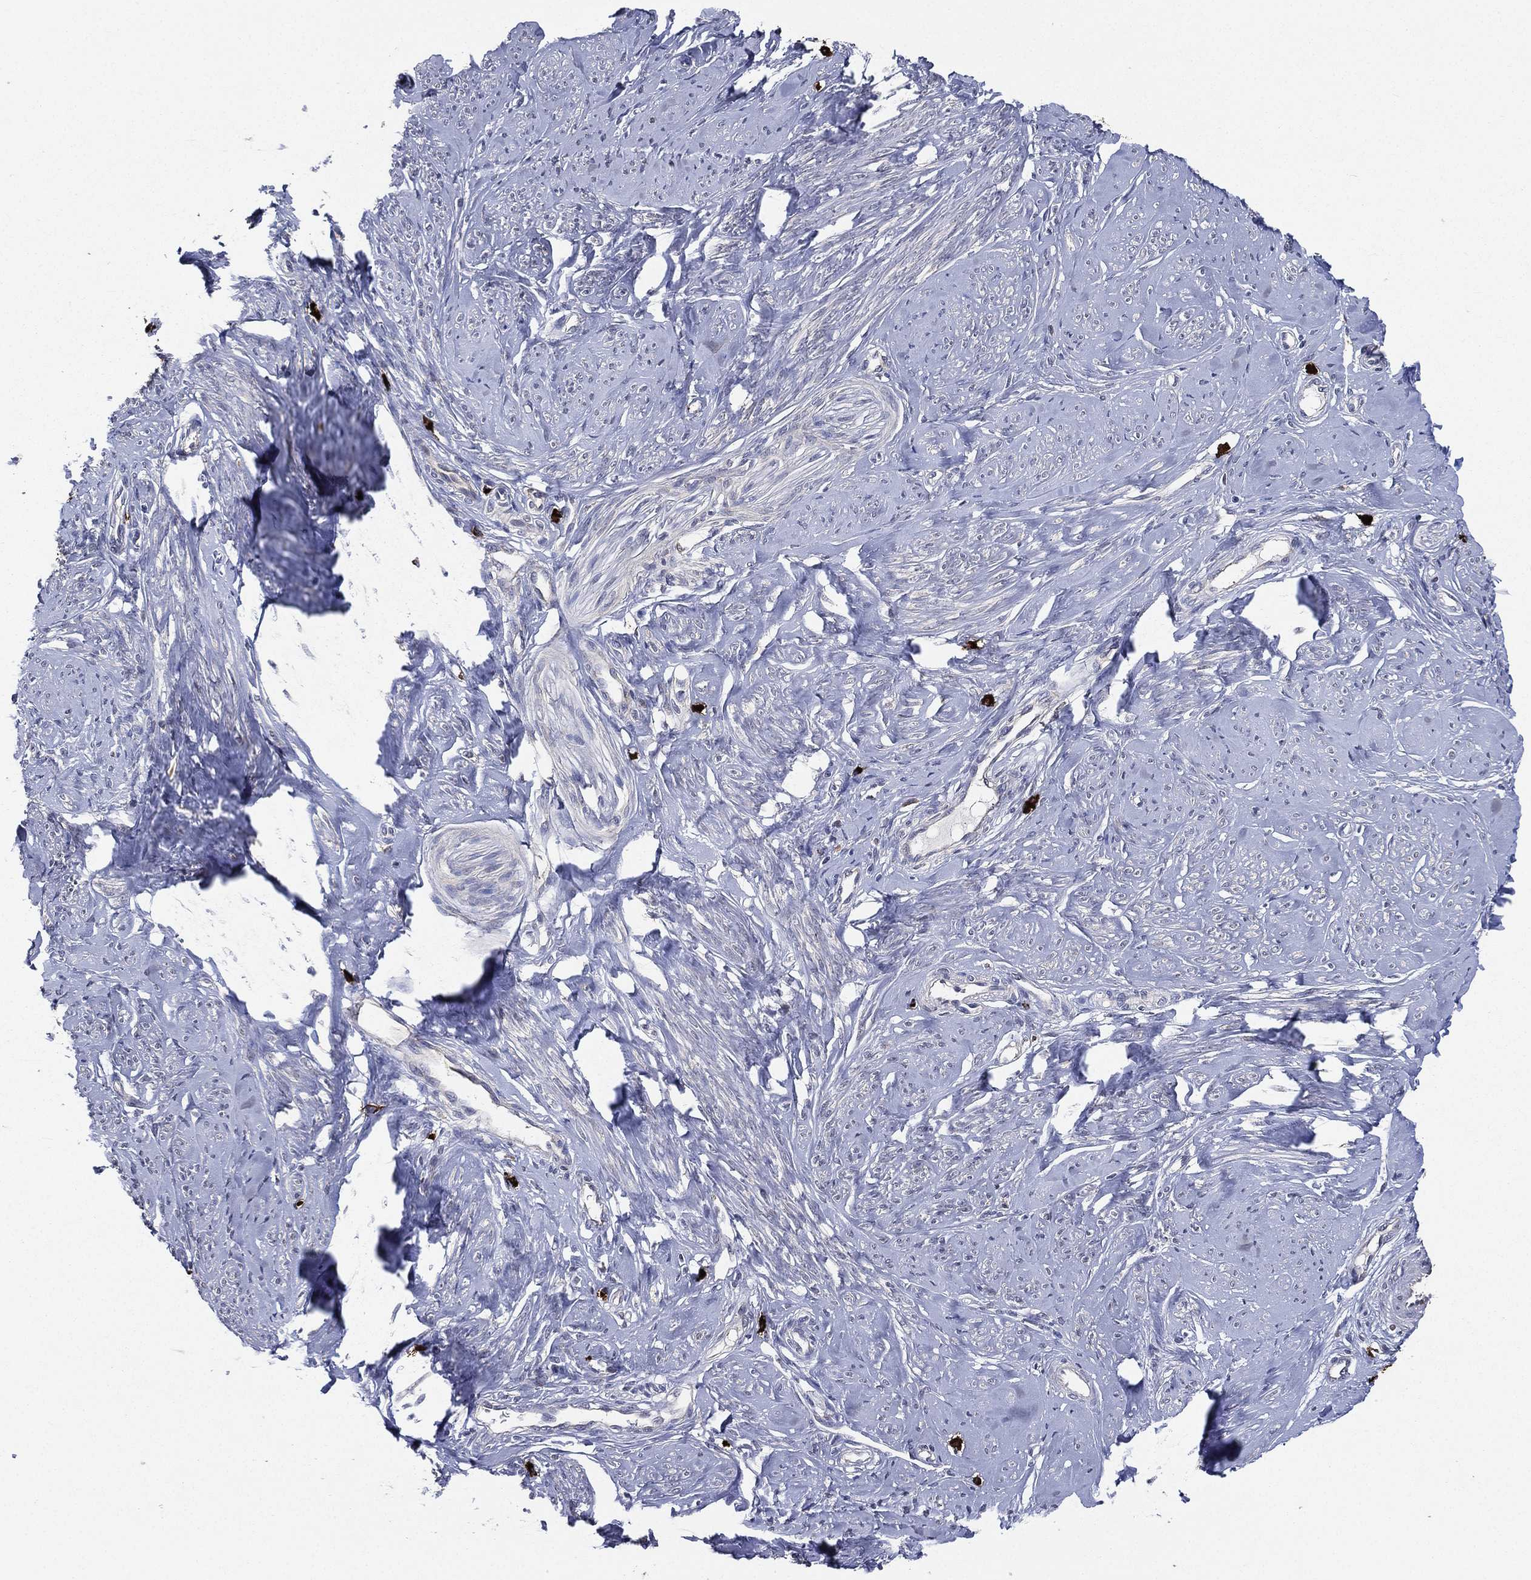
{"staining": {"intensity": "negative", "quantity": "none", "location": "none"}, "tissue": "smooth muscle", "cell_type": "Smooth muscle cells", "image_type": "normal", "snomed": [{"axis": "morphology", "description": "Normal tissue, NOS"}, {"axis": "topography", "description": "Smooth muscle"}], "caption": "An image of human smooth muscle is negative for staining in smooth muscle cells.", "gene": "SMPD3", "patient": {"sex": "female", "age": 48}}